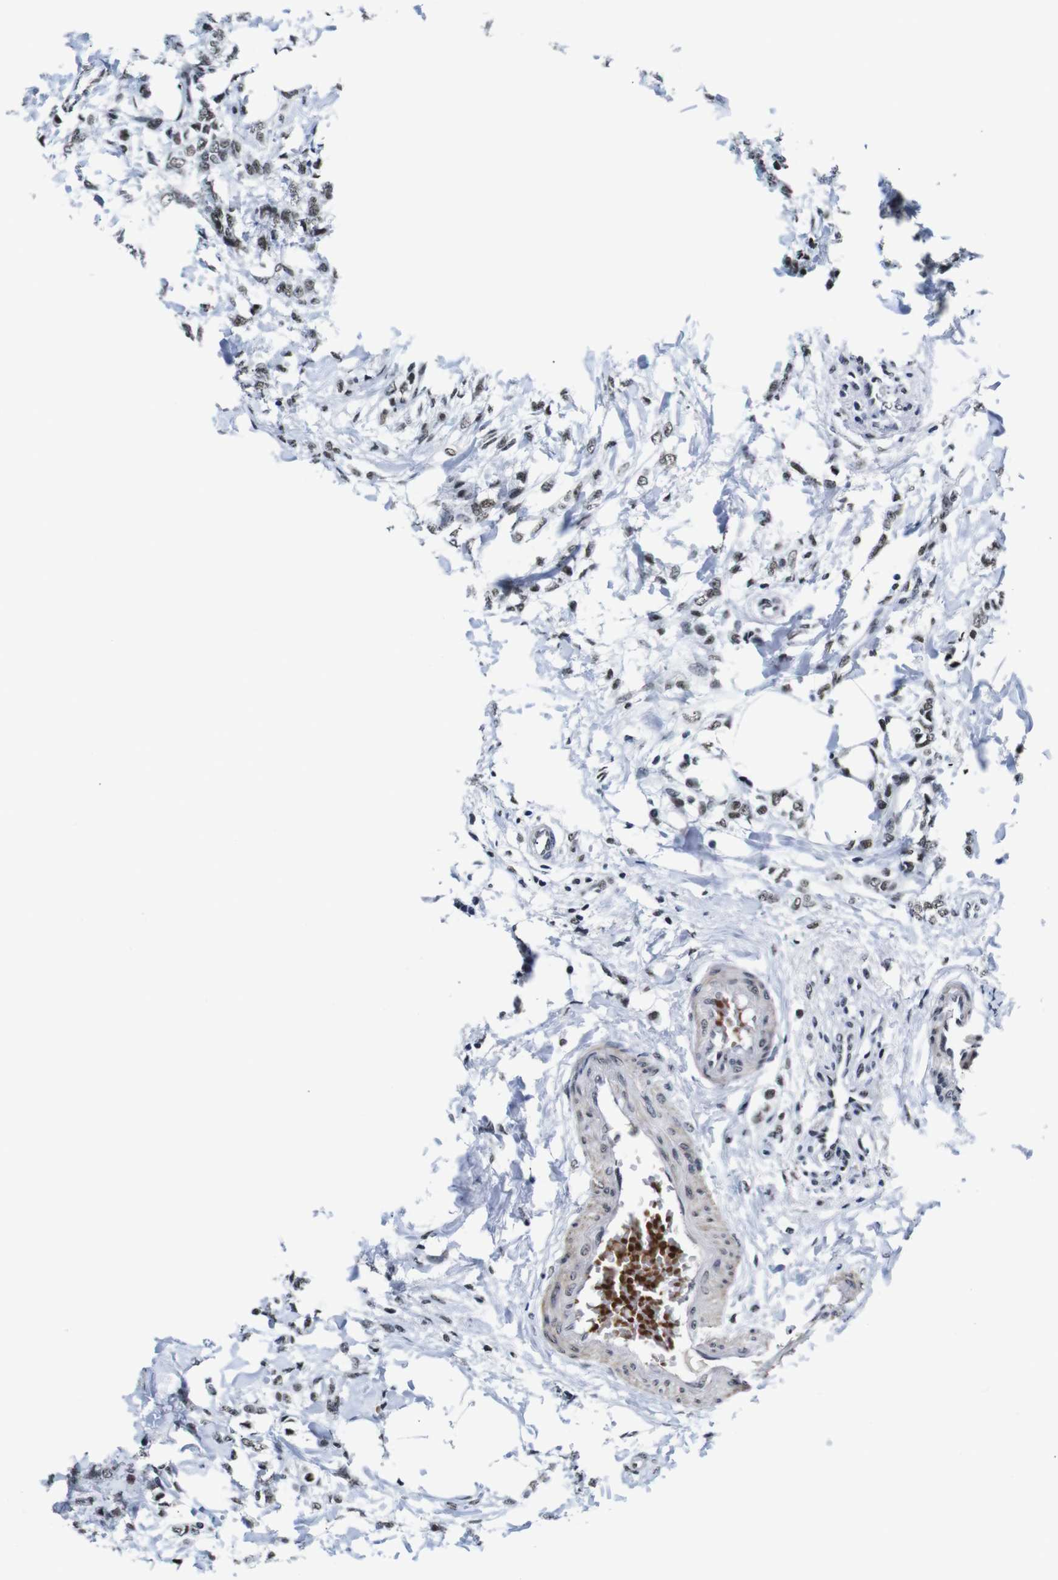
{"staining": {"intensity": "weak", "quantity": ">75%", "location": "nuclear"}, "tissue": "breast cancer", "cell_type": "Tumor cells", "image_type": "cancer", "snomed": [{"axis": "morphology", "description": "Lobular carcinoma, in situ"}, {"axis": "morphology", "description": "Lobular carcinoma"}, {"axis": "topography", "description": "Breast"}], "caption": "An immunohistochemistry (IHC) micrograph of neoplastic tissue is shown. Protein staining in brown shows weak nuclear positivity in breast lobular carcinoma within tumor cells.", "gene": "ILDR2", "patient": {"sex": "female", "age": 41}}